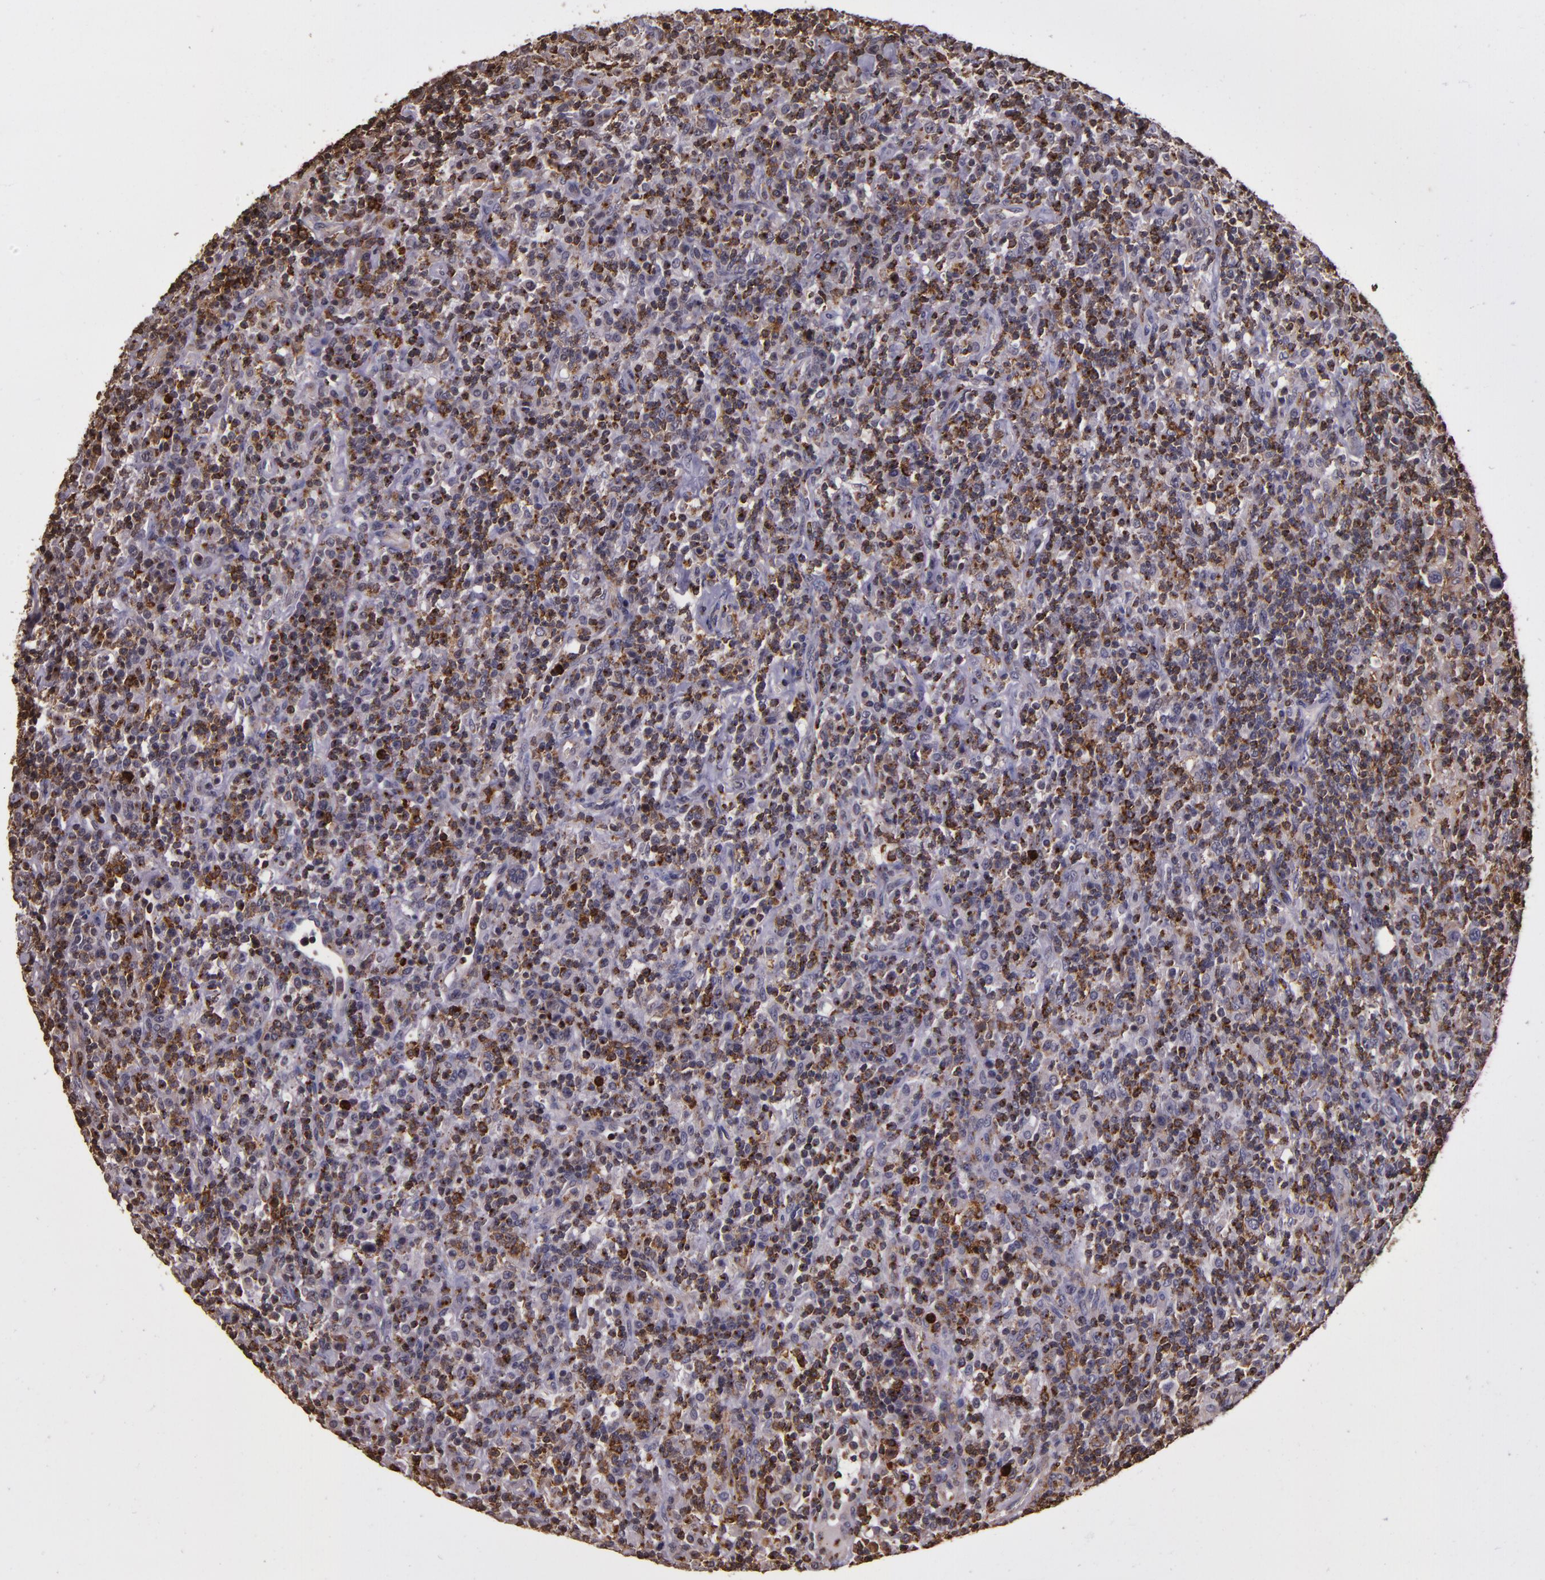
{"staining": {"intensity": "strong", "quantity": "25%-75%", "location": "cytoplasmic/membranous"}, "tissue": "lymphoma", "cell_type": "Tumor cells", "image_type": "cancer", "snomed": [{"axis": "morphology", "description": "Hodgkin's disease, NOS"}, {"axis": "topography", "description": "Lymph node"}], "caption": "IHC (DAB) staining of Hodgkin's disease shows strong cytoplasmic/membranous protein expression in approximately 25%-75% of tumor cells. Immunohistochemistry stains the protein in brown and the nuclei are stained blue.", "gene": "SLC2A3", "patient": {"sex": "male", "age": 65}}